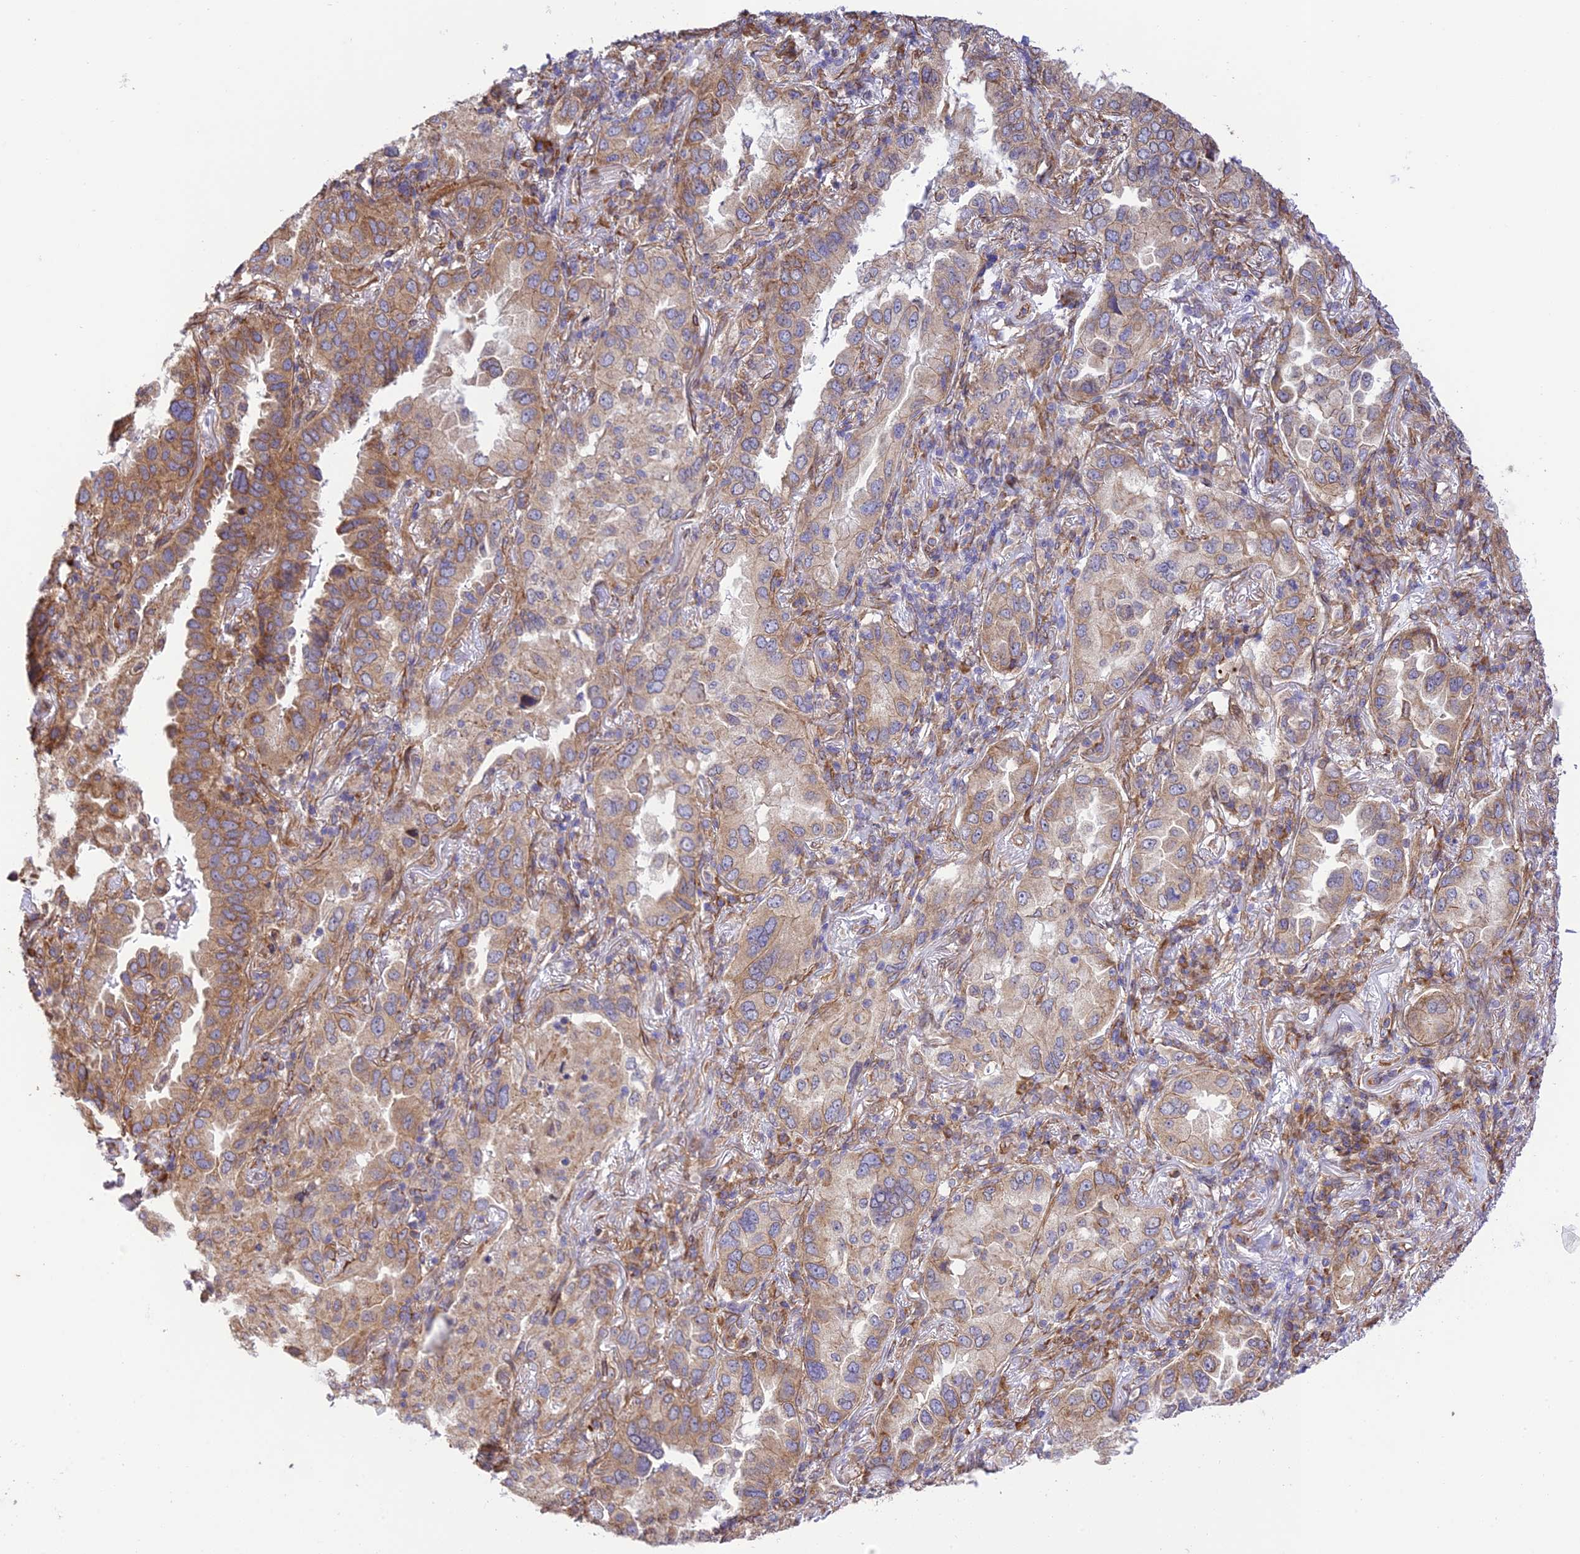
{"staining": {"intensity": "moderate", "quantity": "<25%", "location": "cytoplasmic/membranous"}, "tissue": "lung cancer", "cell_type": "Tumor cells", "image_type": "cancer", "snomed": [{"axis": "morphology", "description": "Adenocarcinoma, NOS"}, {"axis": "topography", "description": "Lung"}], "caption": "Immunohistochemical staining of lung cancer (adenocarcinoma) shows low levels of moderate cytoplasmic/membranous staining in about <25% of tumor cells. (IHC, brightfield microscopy, high magnification).", "gene": "EXOC3L4", "patient": {"sex": "female", "age": 69}}